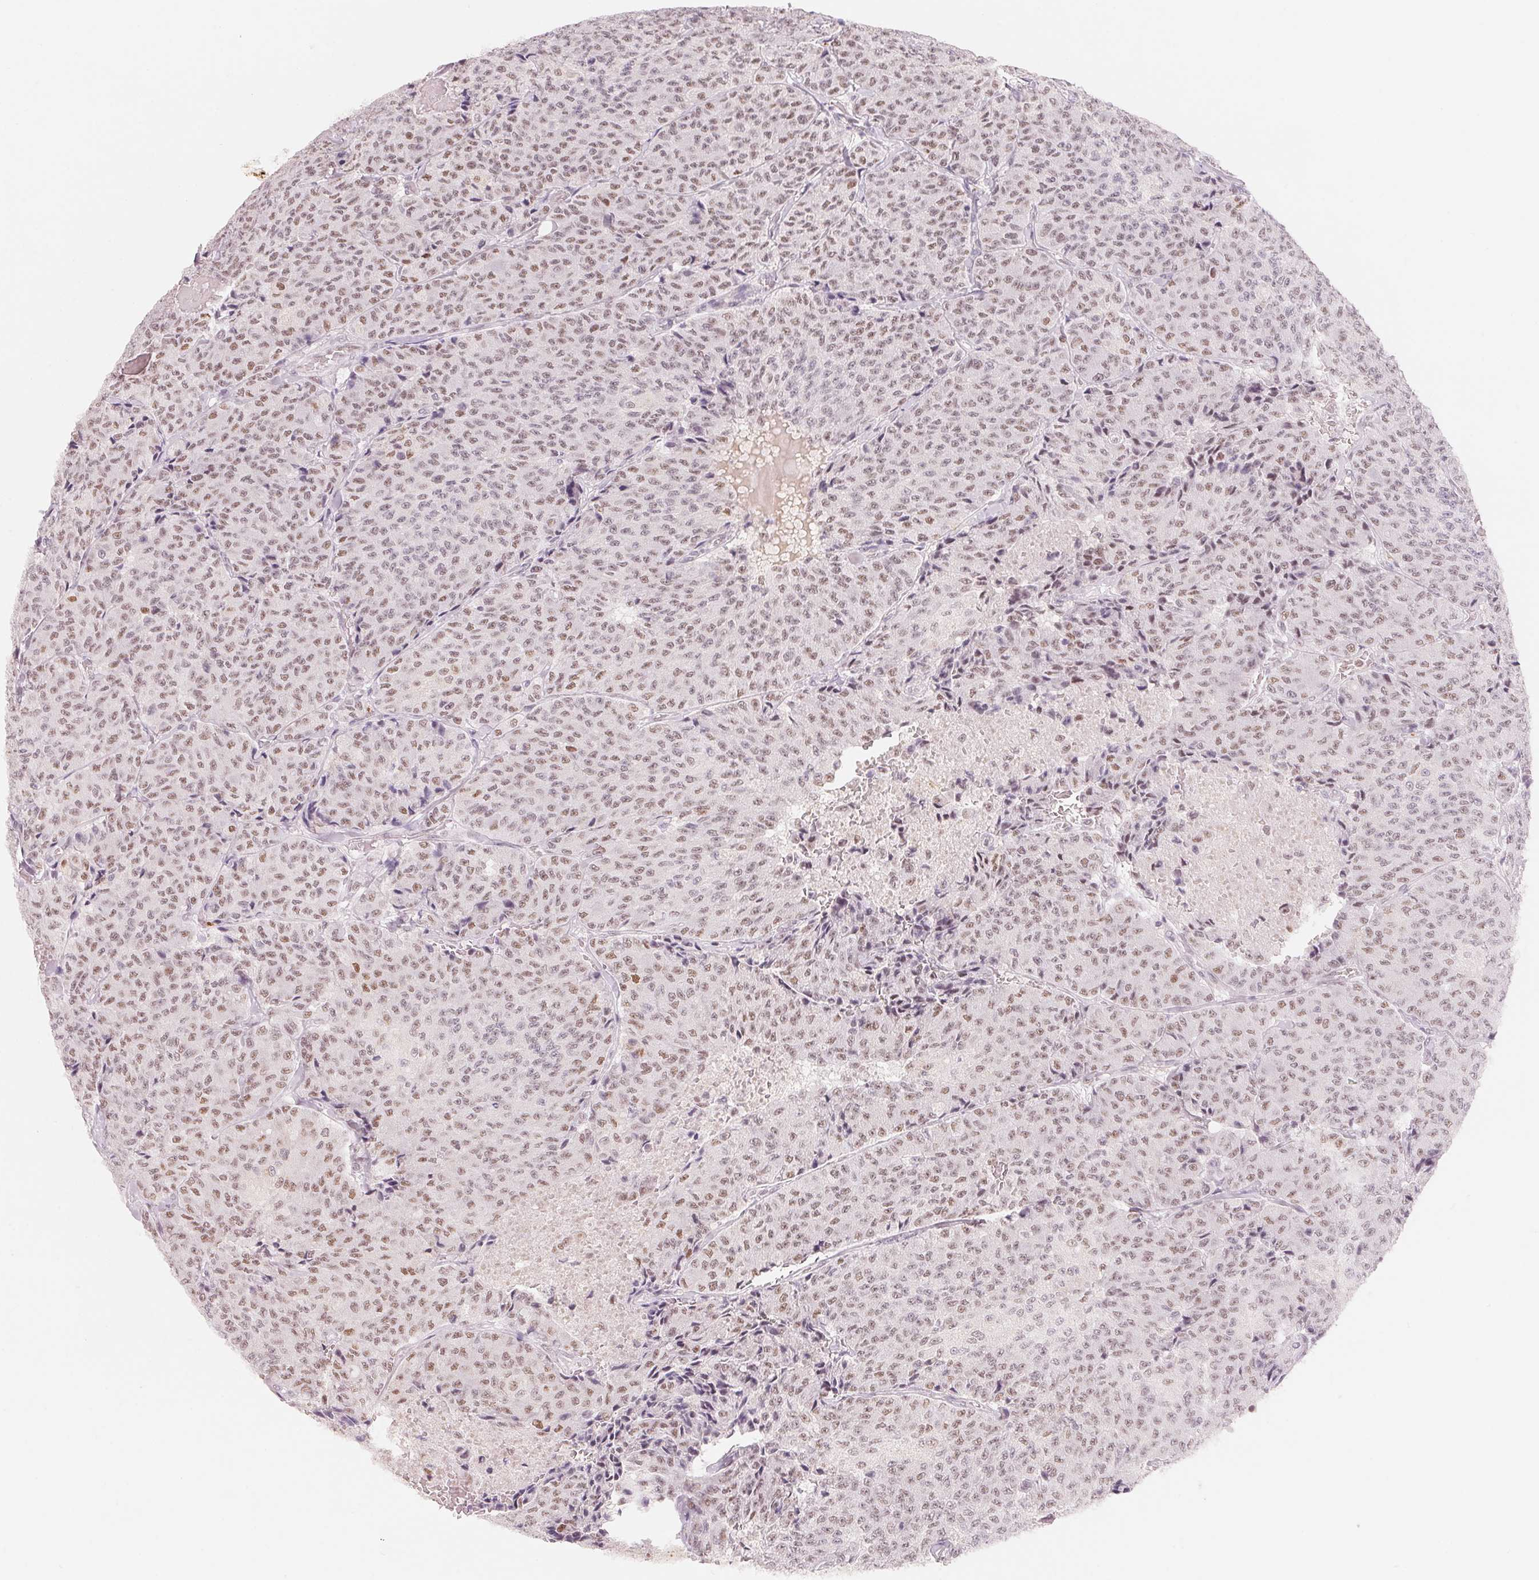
{"staining": {"intensity": "weak", "quantity": "25%-75%", "location": "nuclear"}, "tissue": "carcinoid", "cell_type": "Tumor cells", "image_type": "cancer", "snomed": [{"axis": "morphology", "description": "Carcinoid, malignant, NOS"}, {"axis": "topography", "description": "Lung"}], "caption": "Immunohistochemical staining of human carcinoid reveals low levels of weak nuclear expression in about 25%-75% of tumor cells.", "gene": "ARHGAP22", "patient": {"sex": "male", "age": 71}}